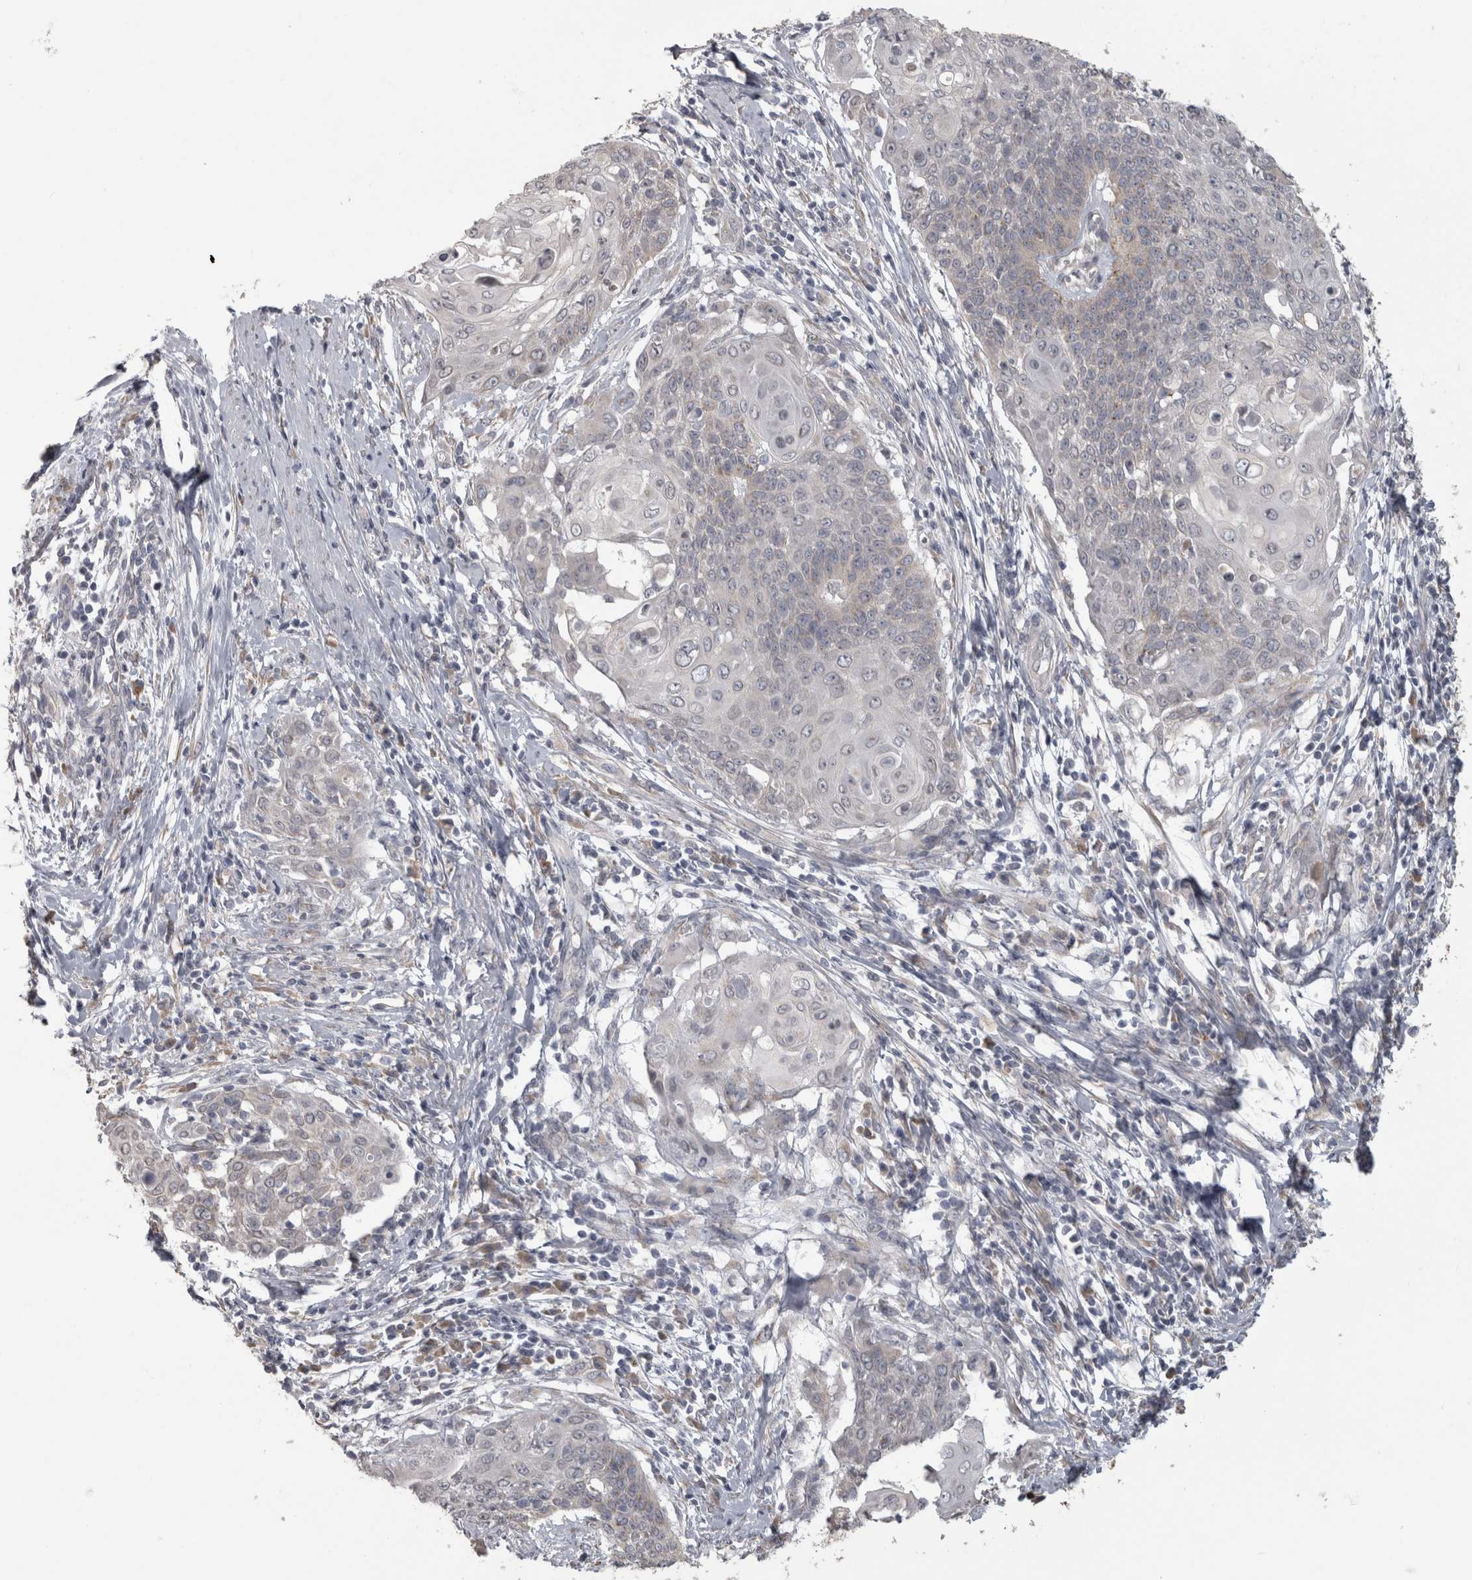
{"staining": {"intensity": "negative", "quantity": "none", "location": "none"}, "tissue": "cervical cancer", "cell_type": "Tumor cells", "image_type": "cancer", "snomed": [{"axis": "morphology", "description": "Squamous cell carcinoma, NOS"}, {"axis": "topography", "description": "Cervix"}], "caption": "This is an IHC photomicrograph of human cervical squamous cell carcinoma. There is no positivity in tumor cells.", "gene": "RAB29", "patient": {"sex": "female", "age": 39}}